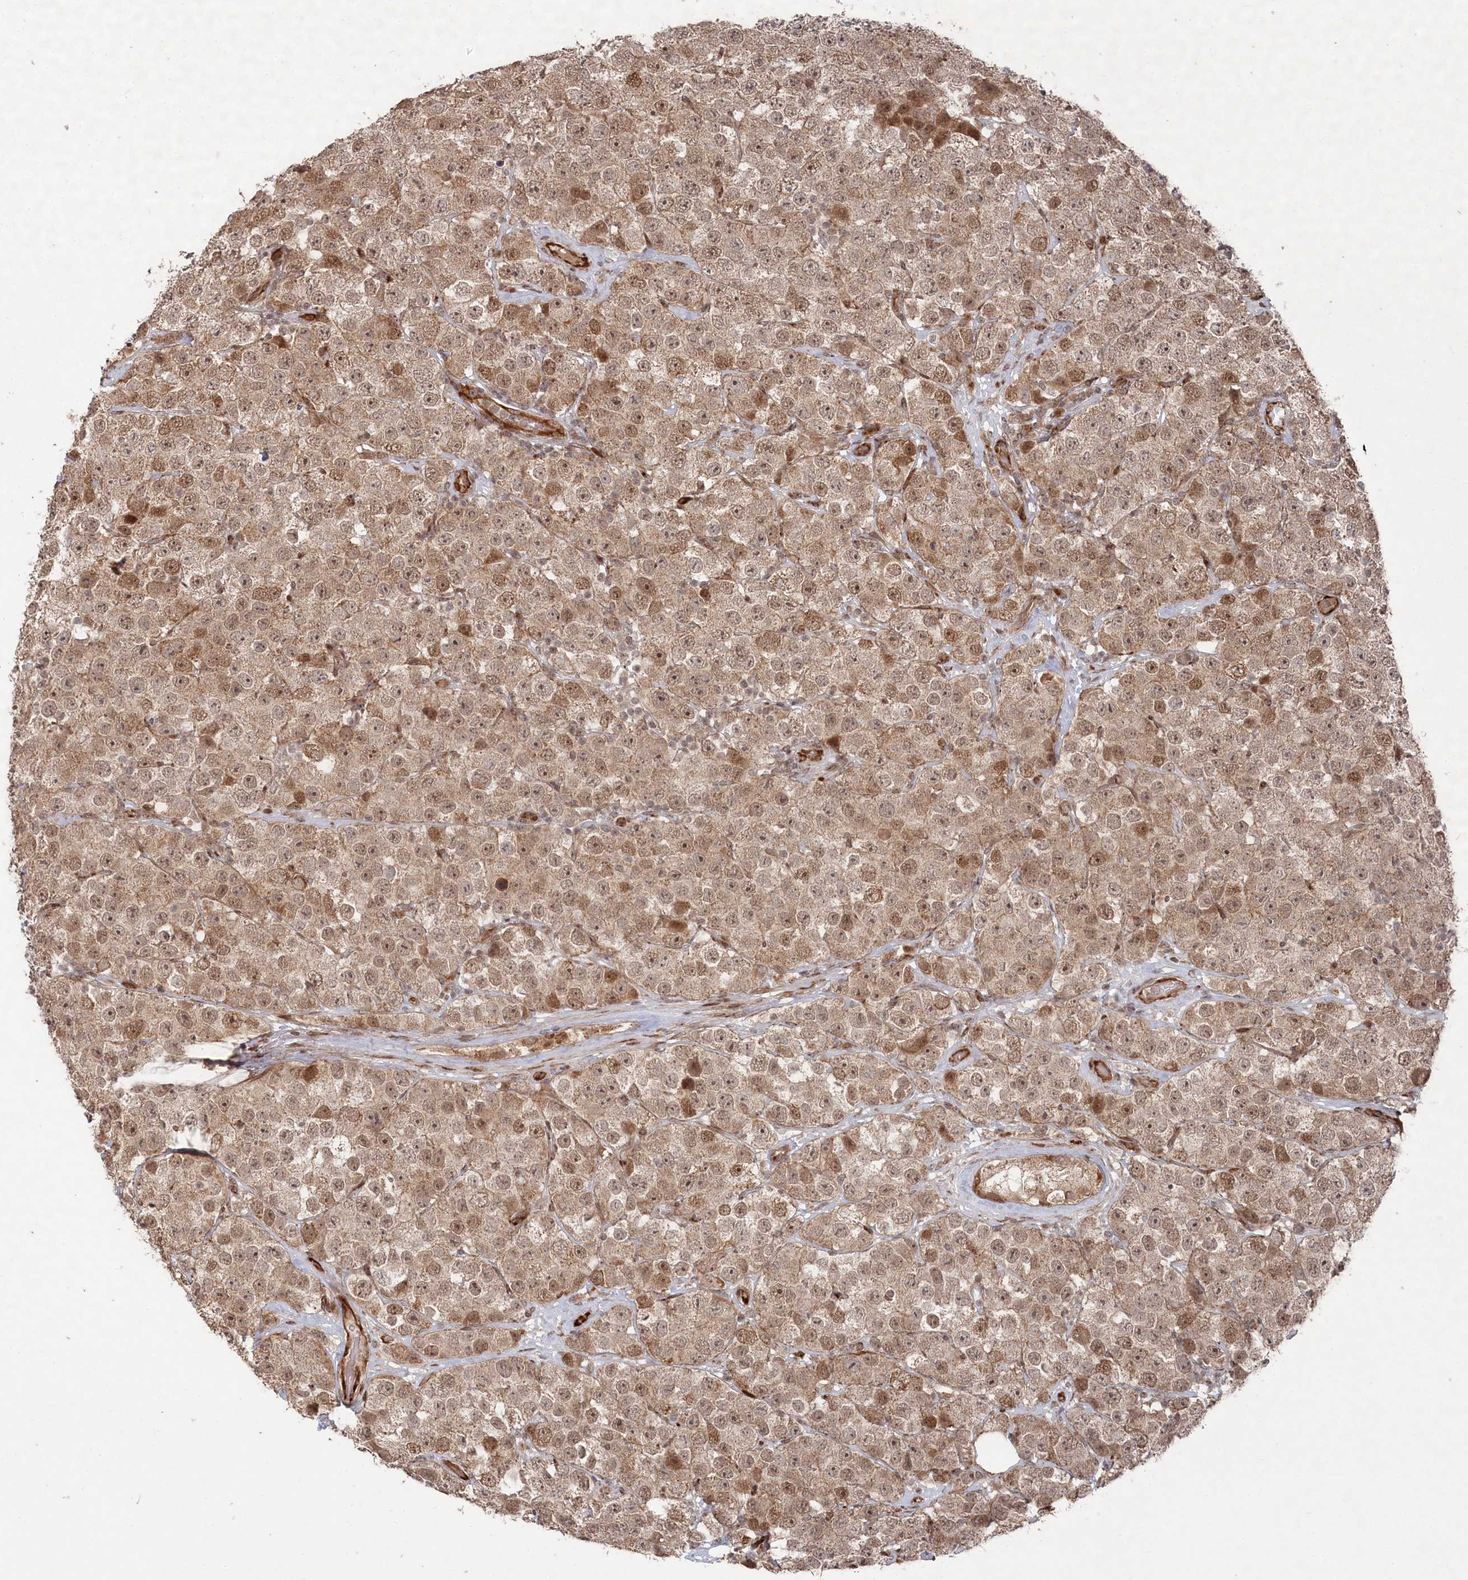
{"staining": {"intensity": "moderate", "quantity": ">75%", "location": "cytoplasmic/membranous,nuclear"}, "tissue": "testis cancer", "cell_type": "Tumor cells", "image_type": "cancer", "snomed": [{"axis": "morphology", "description": "Seminoma, NOS"}, {"axis": "topography", "description": "Testis"}], "caption": "The immunohistochemical stain shows moderate cytoplasmic/membranous and nuclear positivity in tumor cells of testis seminoma tissue. The staining was performed using DAB (3,3'-diaminobenzidine) to visualize the protein expression in brown, while the nuclei were stained in blue with hematoxylin (Magnification: 20x).", "gene": "POLR3A", "patient": {"sex": "male", "age": 28}}